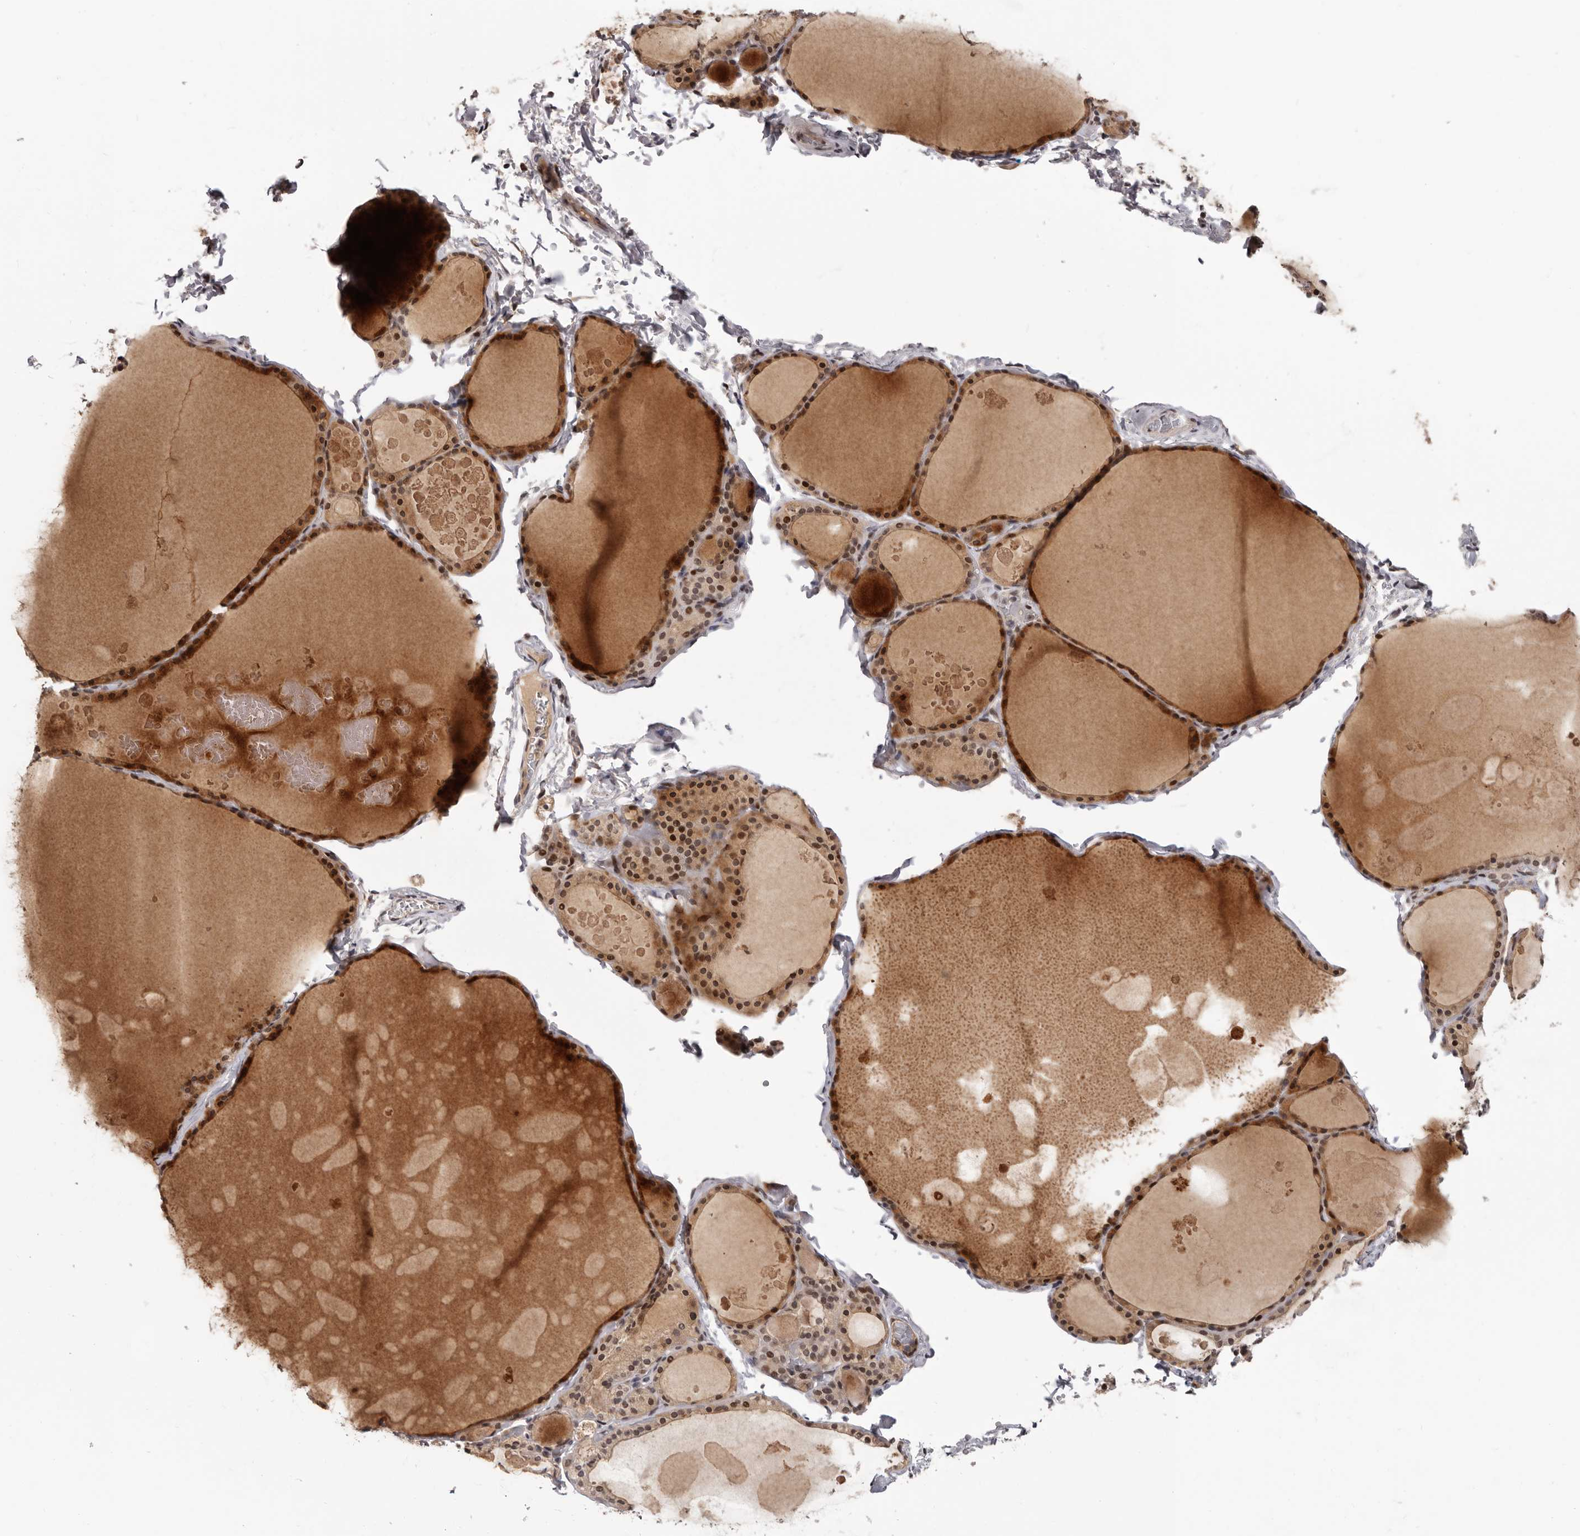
{"staining": {"intensity": "moderate", "quantity": ">75%", "location": "cytoplasmic/membranous,nuclear"}, "tissue": "thyroid gland", "cell_type": "Glandular cells", "image_type": "normal", "snomed": [{"axis": "morphology", "description": "Normal tissue, NOS"}, {"axis": "topography", "description": "Thyroid gland"}], "caption": "Thyroid gland was stained to show a protein in brown. There is medium levels of moderate cytoplasmic/membranous,nuclear expression in about >75% of glandular cells. (Brightfield microscopy of DAB IHC at high magnification).", "gene": "TBX5", "patient": {"sex": "male", "age": 56}}